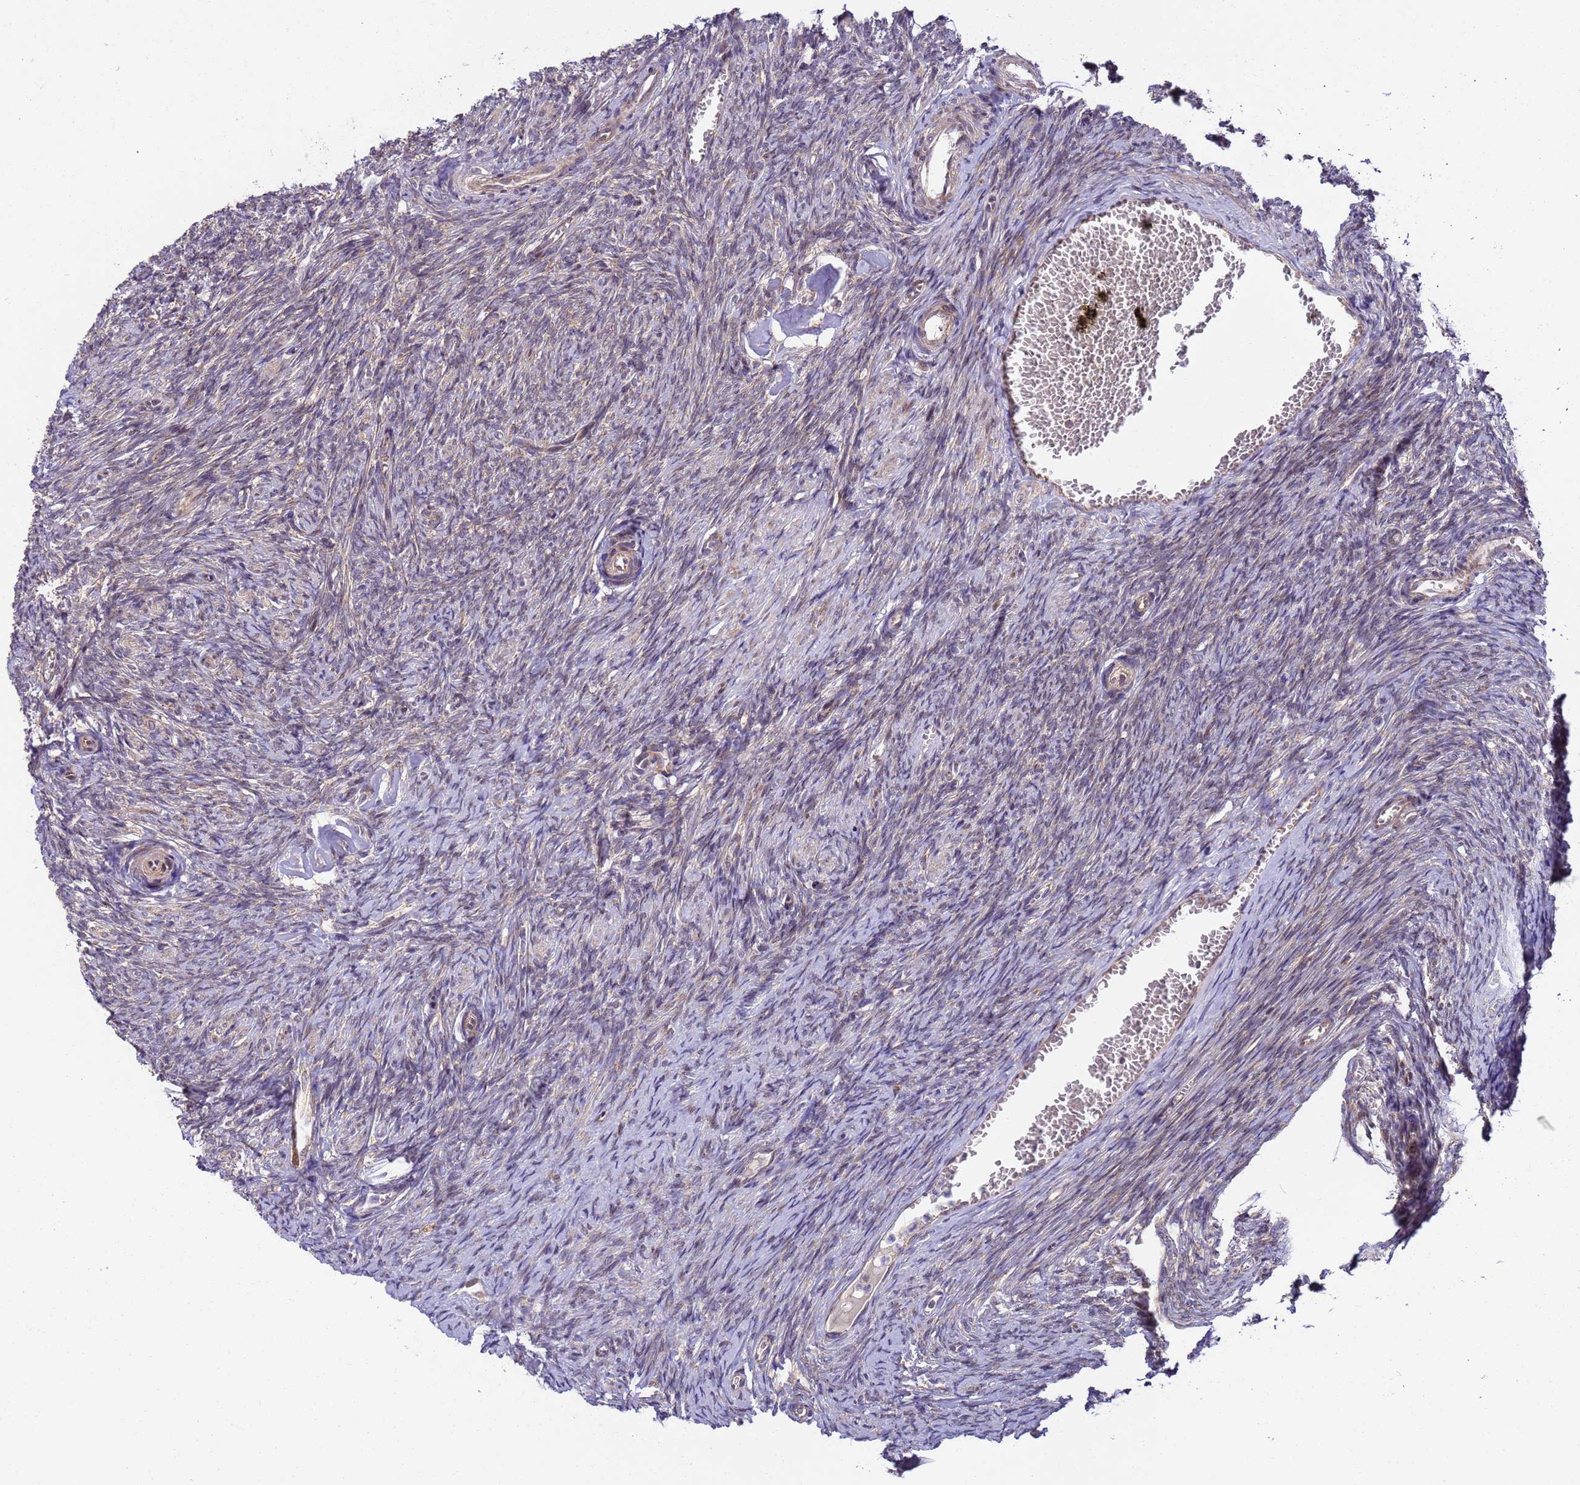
{"staining": {"intensity": "weak", "quantity": "<25%", "location": "cytoplasmic/membranous"}, "tissue": "ovary", "cell_type": "Ovarian stroma cells", "image_type": "normal", "snomed": [{"axis": "morphology", "description": "Normal tissue, NOS"}, {"axis": "topography", "description": "Ovary"}], "caption": "Immunohistochemistry of benign human ovary exhibits no staining in ovarian stroma cells.", "gene": "RAPGEF3", "patient": {"sex": "female", "age": 44}}